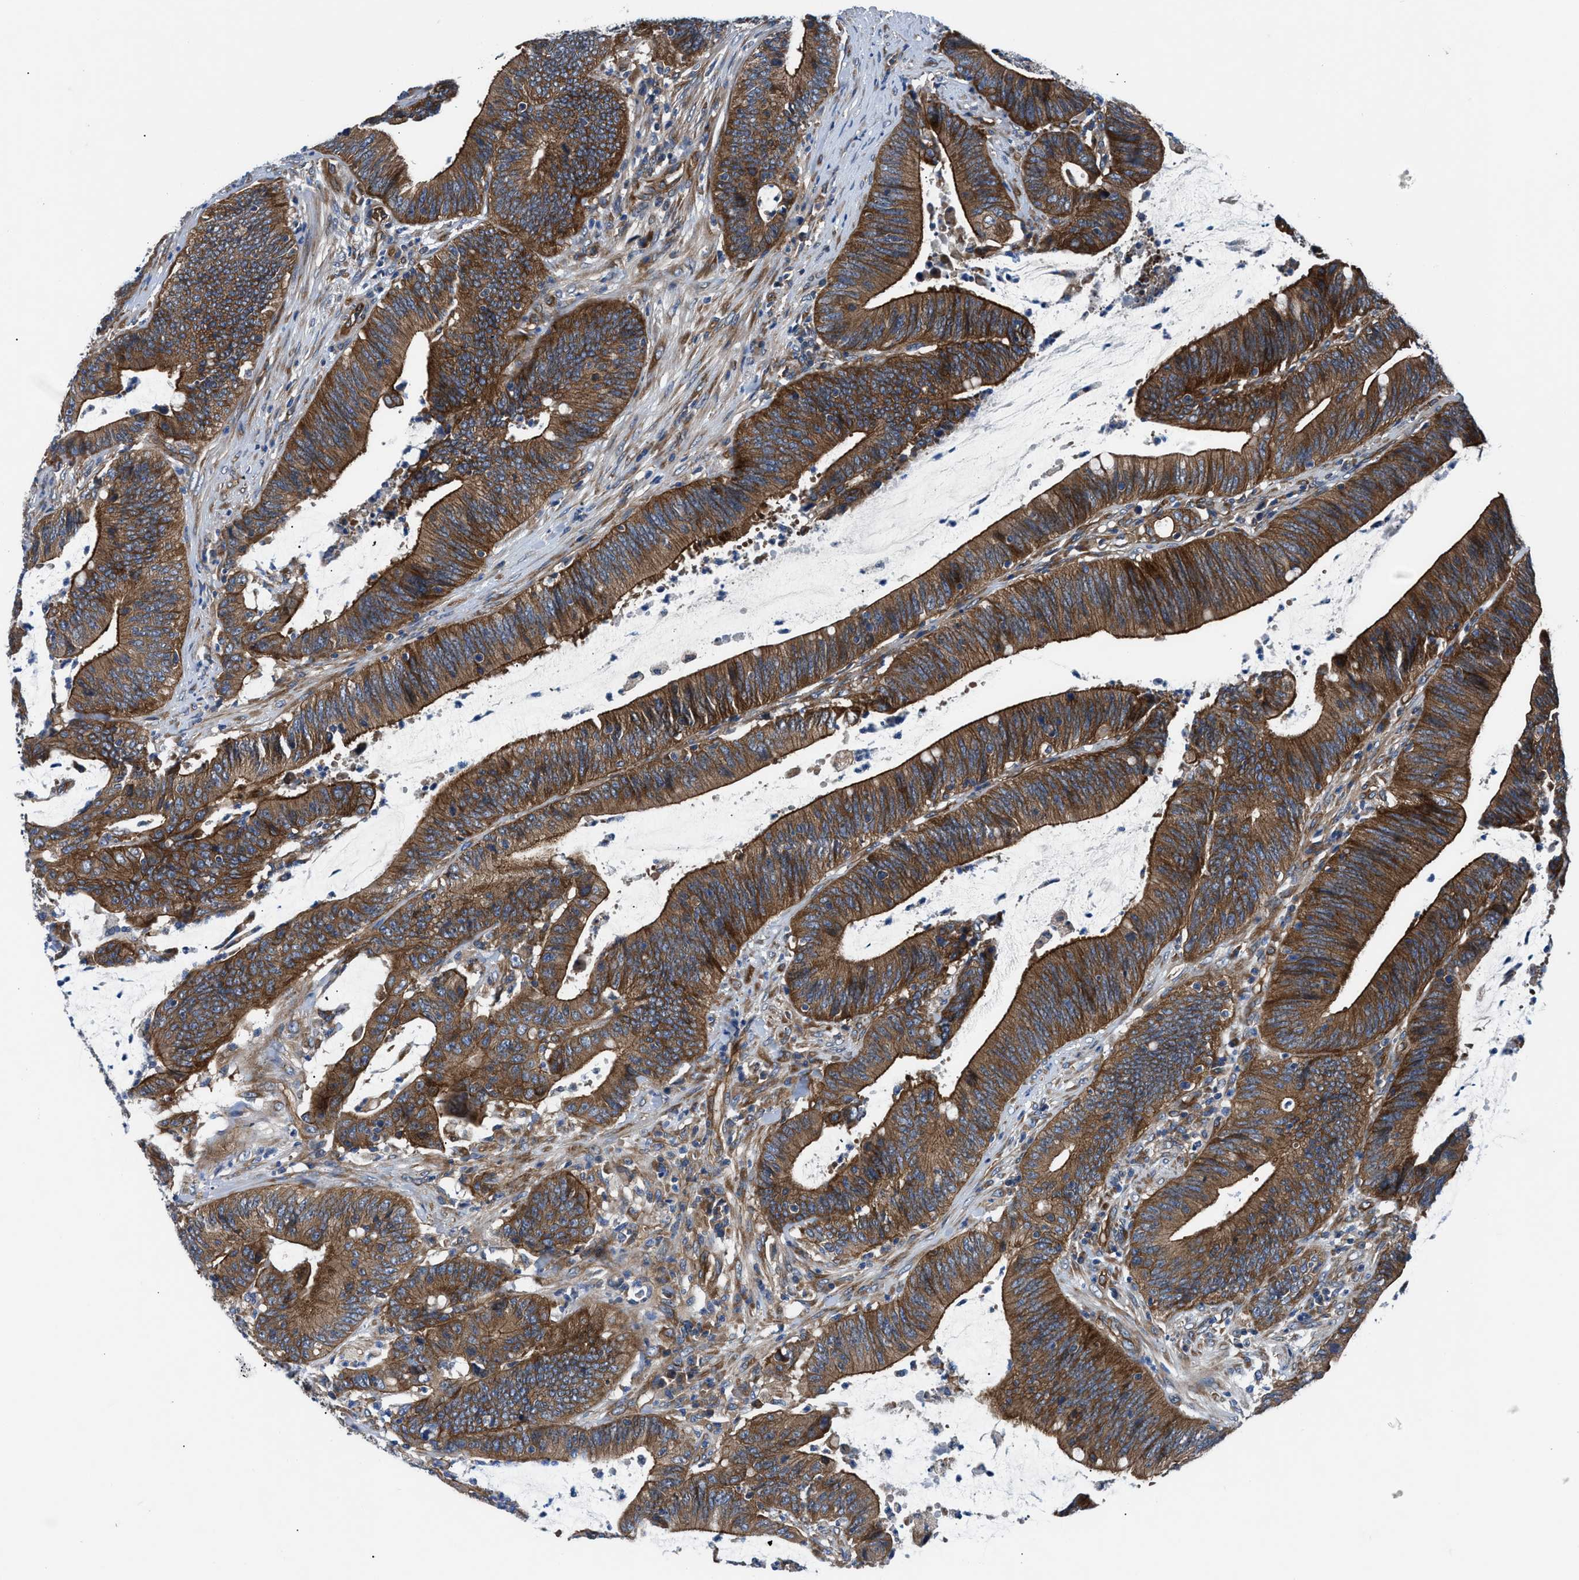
{"staining": {"intensity": "strong", "quantity": ">75%", "location": "cytoplasmic/membranous"}, "tissue": "colorectal cancer", "cell_type": "Tumor cells", "image_type": "cancer", "snomed": [{"axis": "morphology", "description": "Normal tissue, NOS"}, {"axis": "morphology", "description": "Adenocarcinoma, NOS"}, {"axis": "topography", "description": "Rectum"}], "caption": "Immunohistochemistry (IHC) image of neoplastic tissue: colorectal adenocarcinoma stained using immunohistochemistry (IHC) displays high levels of strong protein expression localized specifically in the cytoplasmic/membranous of tumor cells, appearing as a cytoplasmic/membranous brown color.", "gene": "TRIP4", "patient": {"sex": "female", "age": 66}}